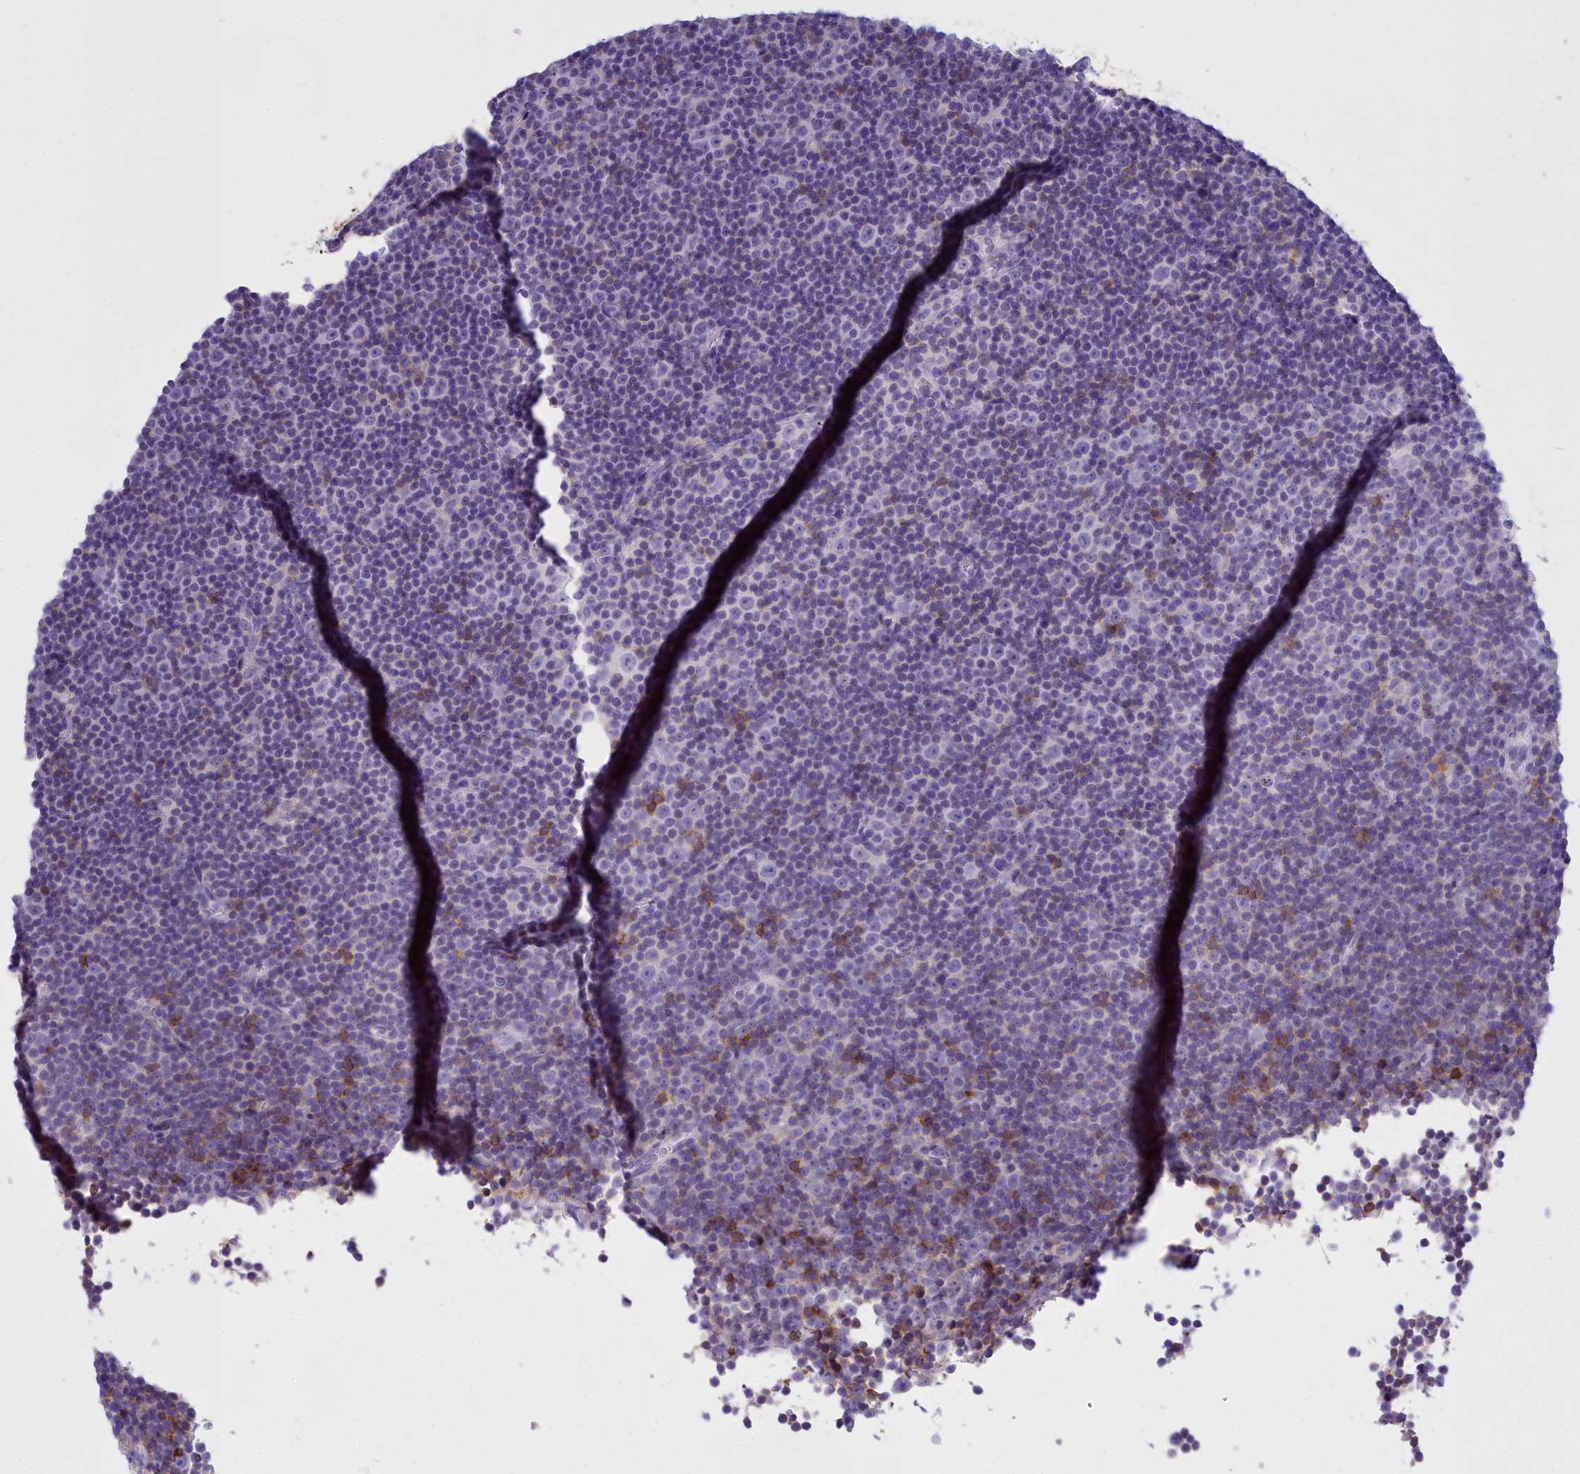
{"staining": {"intensity": "negative", "quantity": "none", "location": "none"}, "tissue": "lymphoma", "cell_type": "Tumor cells", "image_type": "cancer", "snomed": [{"axis": "morphology", "description": "Malignant lymphoma, non-Hodgkin's type, Low grade"}, {"axis": "topography", "description": "Lymph node"}], "caption": "Immunohistochemistry (IHC) histopathology image of malignant lymphoma, non-Hodgkin's type (low-grade) stained for a protein (brown), which demonstrates no positivity in tumor cells. (DAB (3,3'-diaminobenzidine) immunohistochemistry with hematoxylin counter stain).", "gene": "CD5", "patient": {"sex": "female", "age": 67}}